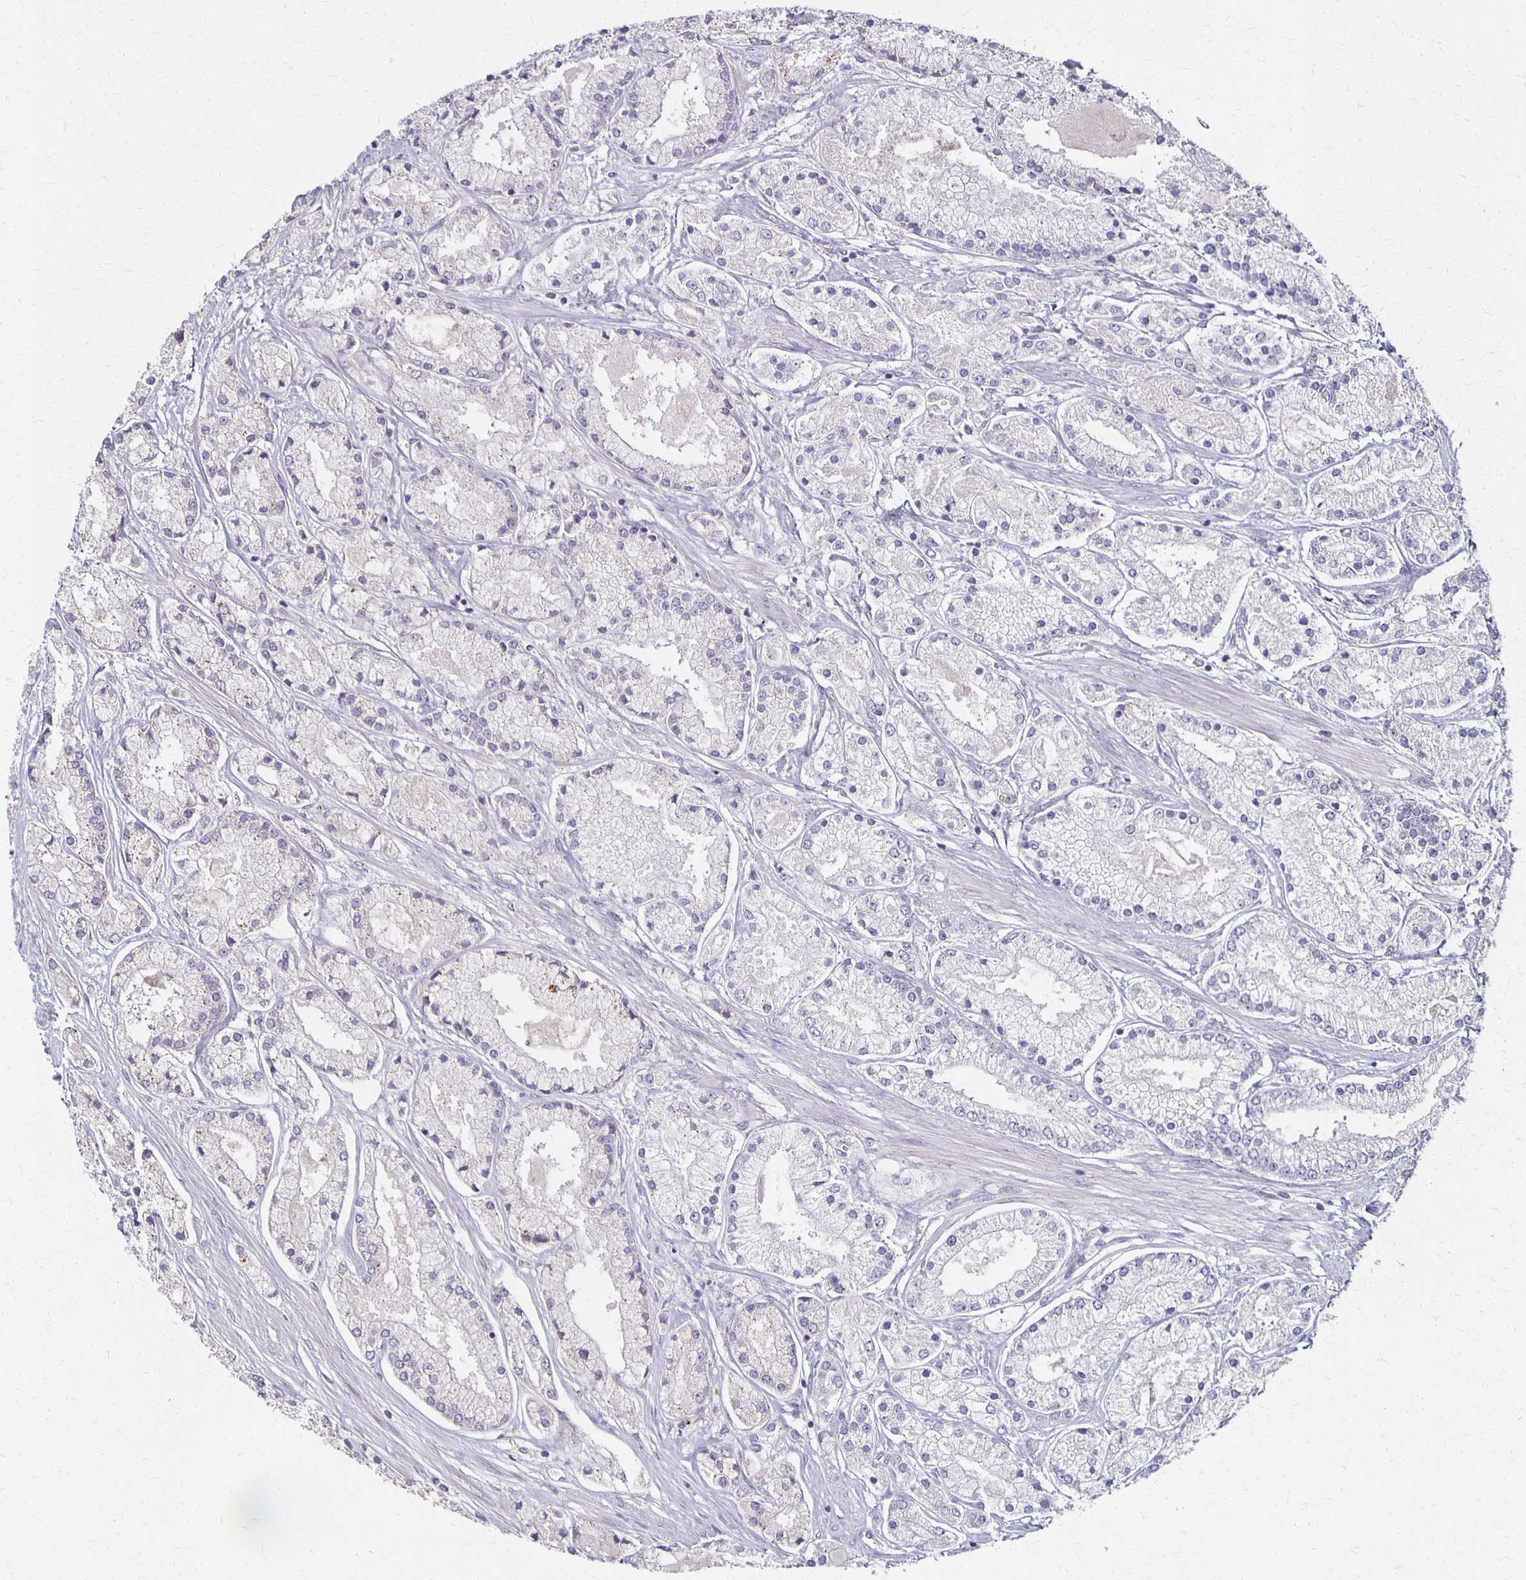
{"staining": {"intensity": "negative", "quantity": "none", "location": "none"}, "tissue": "prostate cancer", "cell_type": "Tumor cells", "image_type": "cancer", "snomed": [{"axis": "morphology", "description": "Adenocarcinoma, High grade"}, {"axis": "topography", "description": "Prostate"}], "caption": "Image shows no significant protein staining in tumor cells of prostate adenocarcinoma (high-grade).", "gene": "GPX4", "patient": {"sex": "male", "age": 67}}